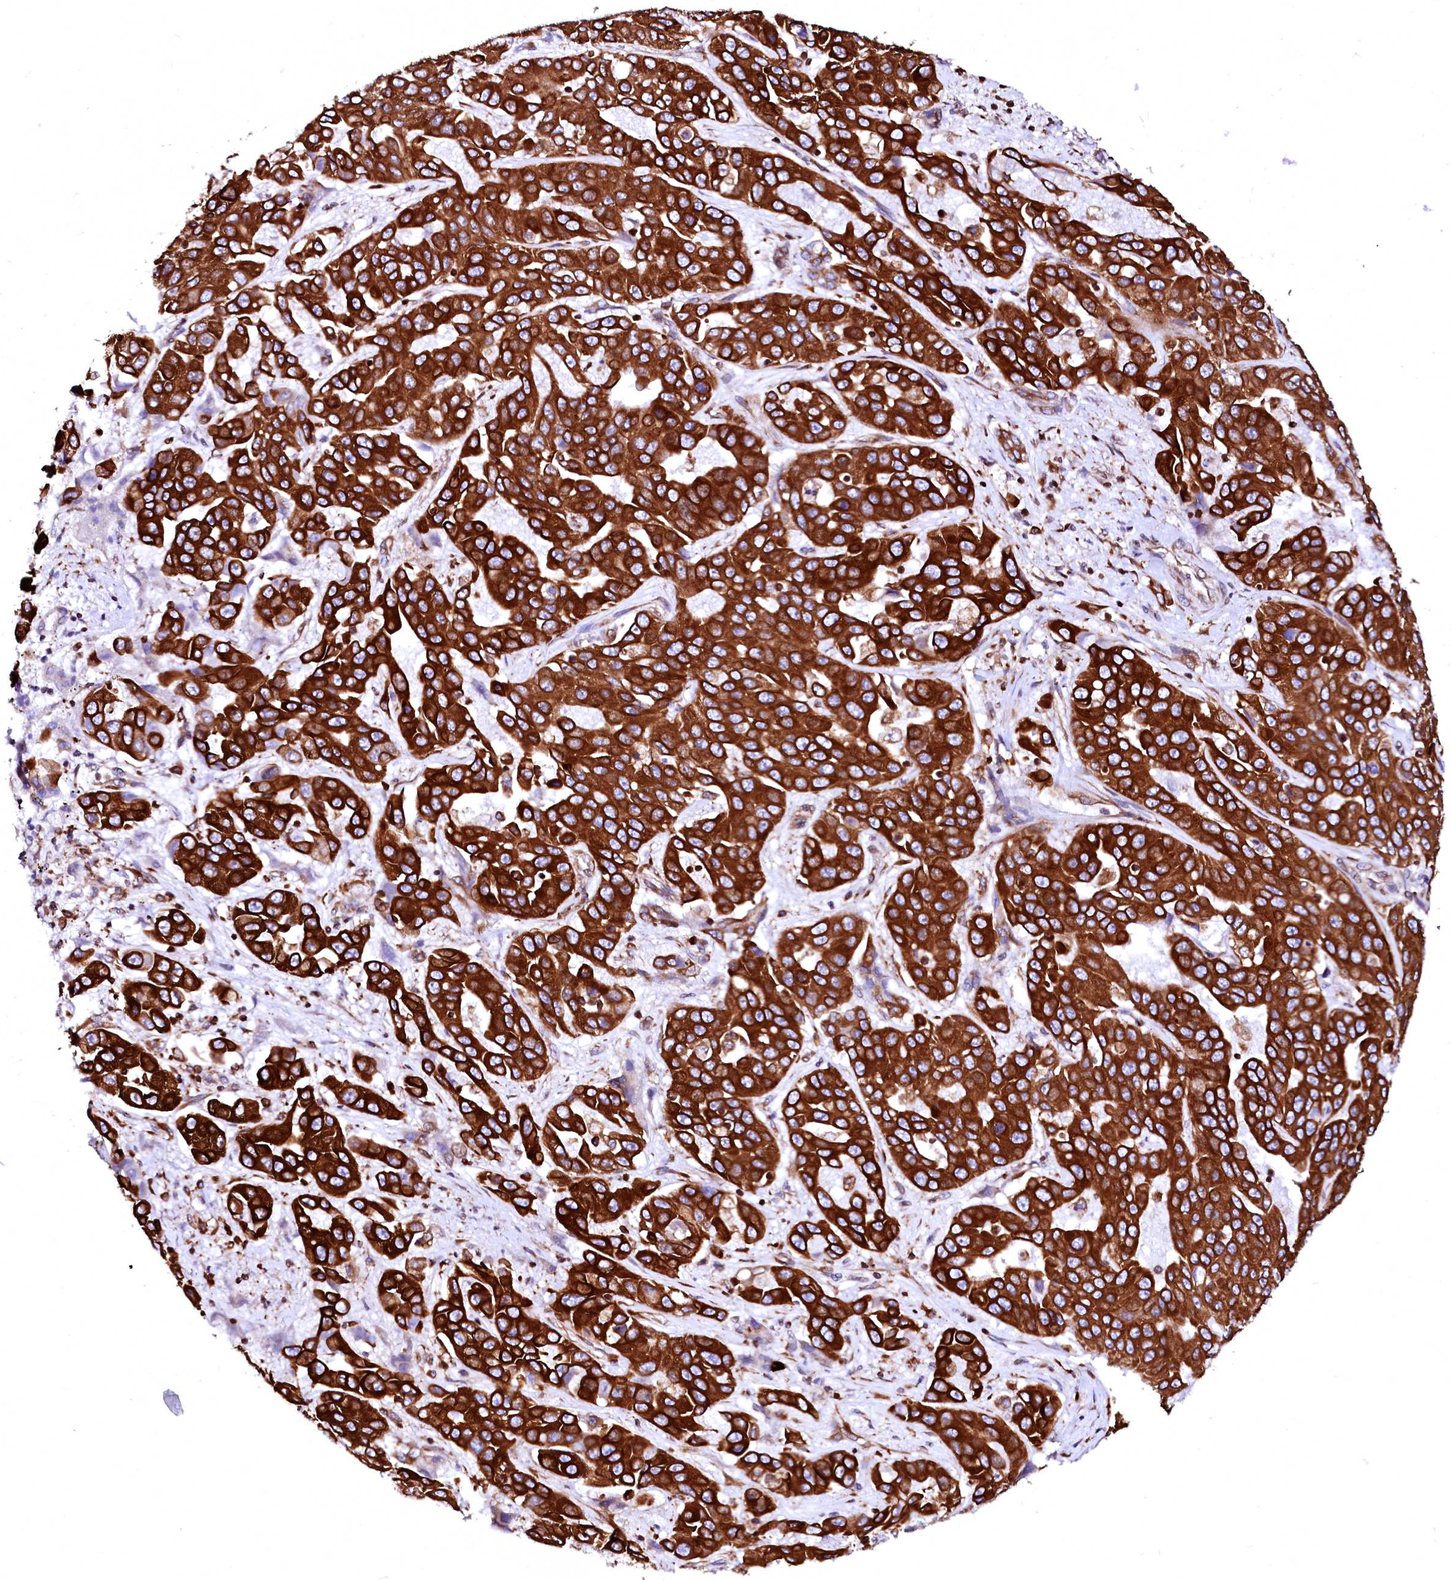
{"staining": {"intensity": "strong", "quantity": ">75%", "location": "cytoplasmic/membranous"}, "tissue": "liver cancer", "cell_type": "Tumor cells", "image_type": "cancer", "snomed": [{"axis": "morphology", "description": "Cholangiocarcinoma"}, {"axis": "topography", "description": "Liver"}], "caption": "Protein positivity by immunohistochemistry demonstrates strong cytoplasmic/membranous expression in about >75% of tumor cells in liver cholangiocarcinoma.", "gene": "DERL1", "patient": {"sex": "female", "age": 52}}